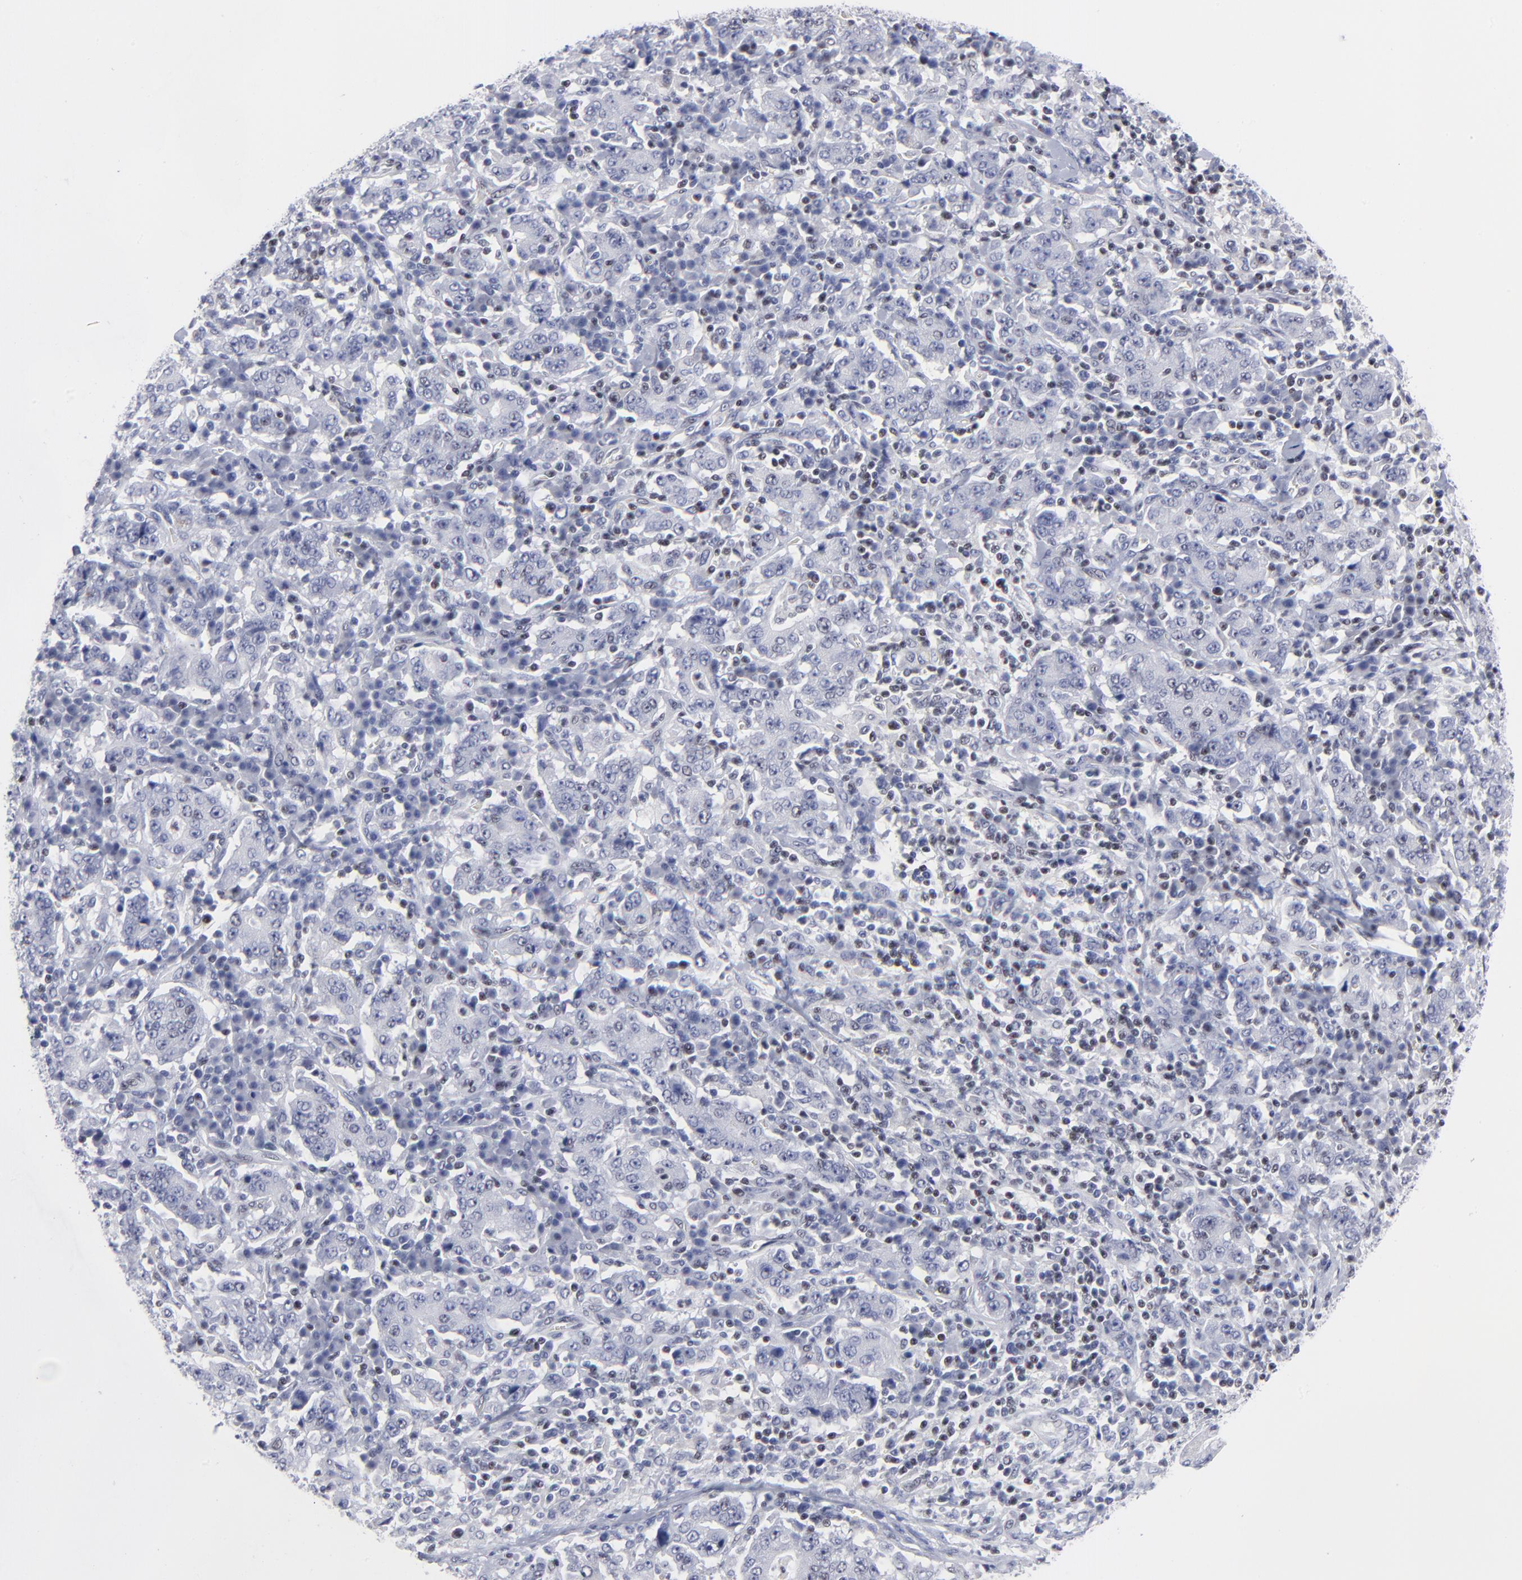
{"staining": {"intensity": "negative", "quantity": "none", "location": "none"}, "tissue": "stomach cancer", "cell_type": "Tumor cells", "image_type": "cancer", "snomed": [{"axis": "morphology", "description": "Normal tissue, NOS"}, {"axis": "morphology", "description": "Adenocarcinoma, NOS"}, {"axis": "topography", "description": "Stomach, upper"}, {"axis": "topography", "description": "Stomach"}], "caption": "IHC image of human stomach cancer (adenocarcinoma) stained for a protein (brown), which exhibits no staining in tumor cells.", "gene": "SP2", "patient": {"sex": "male", "age": 59}}